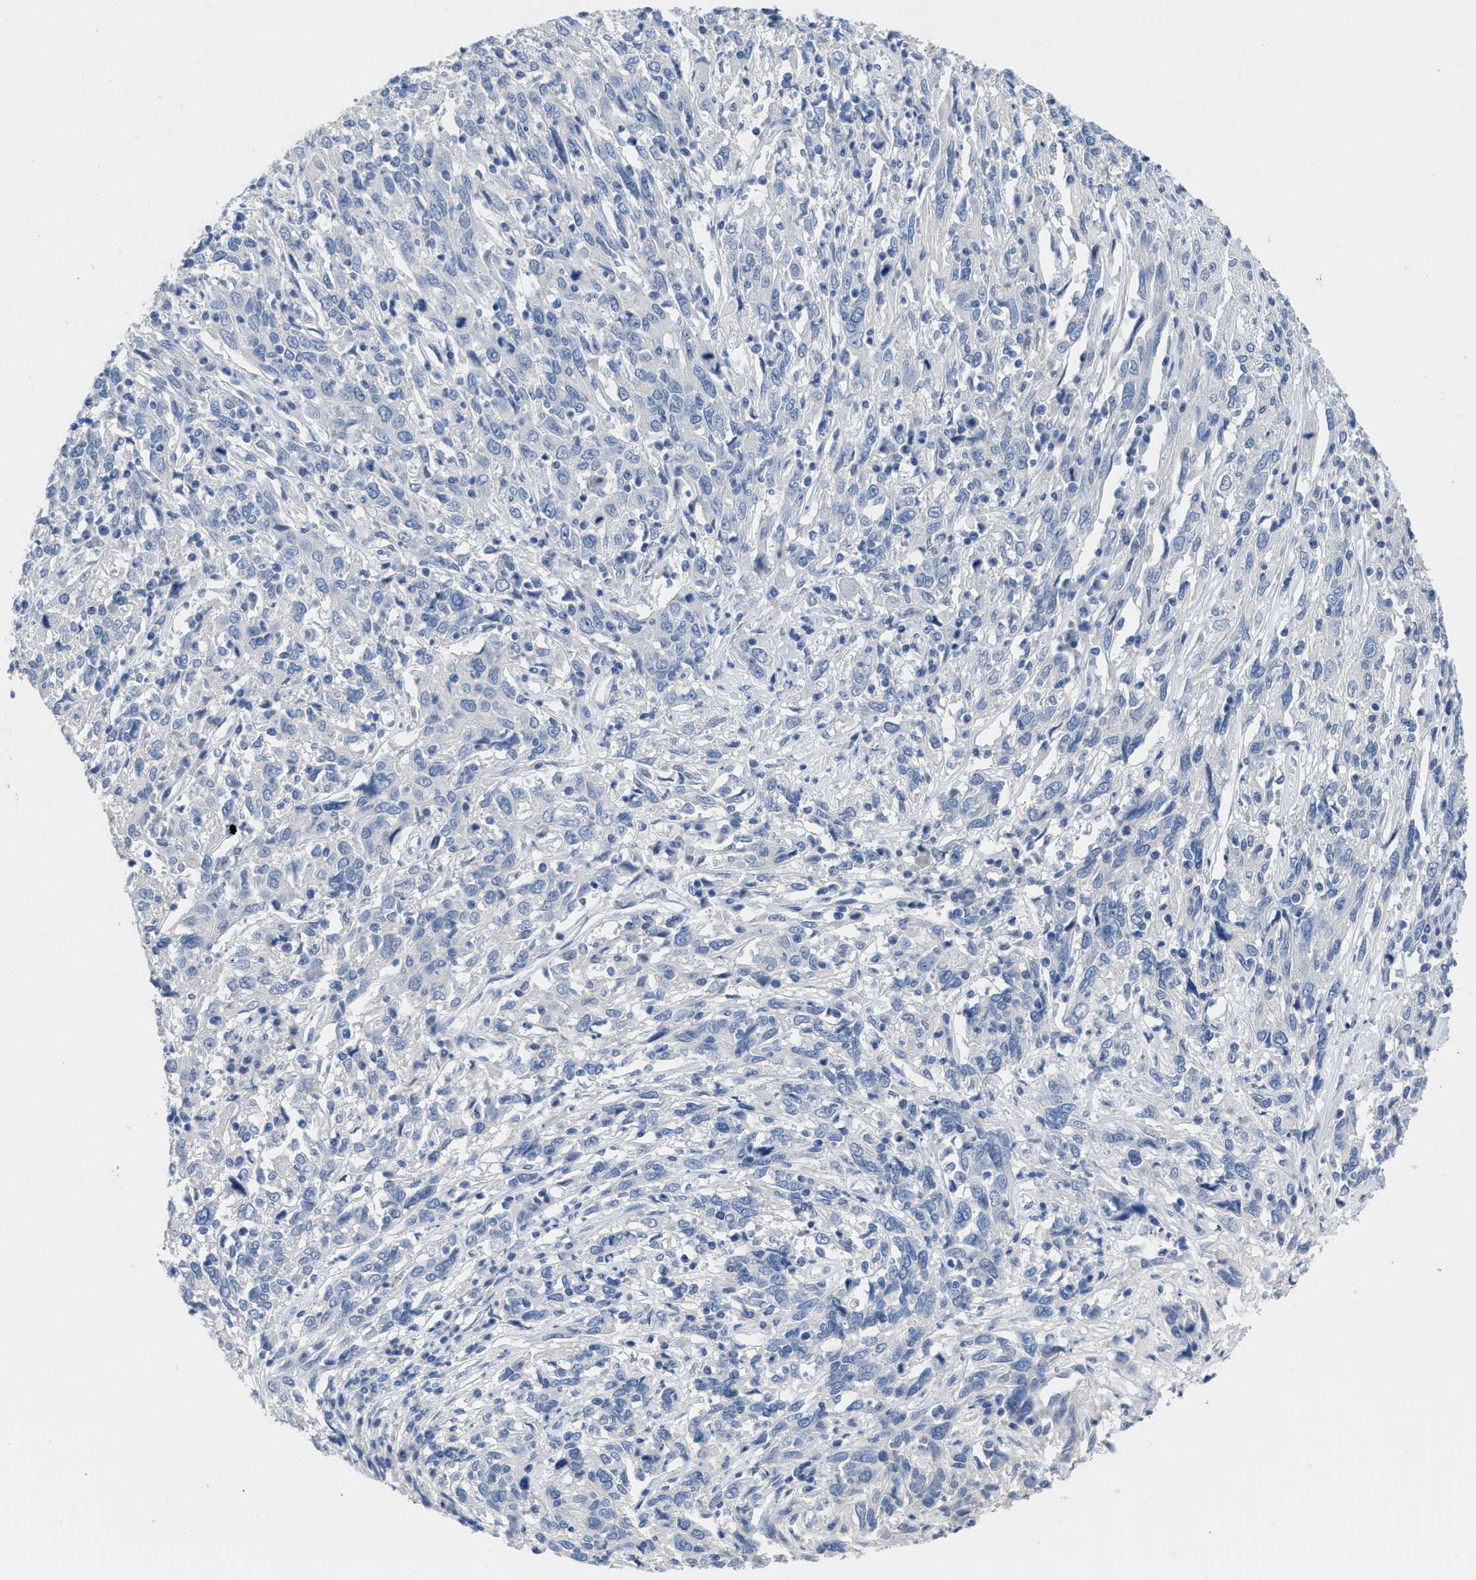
{"staining": {"intensity": "negative", "quantity": "none", "location": "none"}, "tissue": "cervical cancer", "cell_type": "Tumor cells", "image_type": "cancer", "snomed": [{"axis": "morphology", "description": "Squamous cell carcinoma, NOS"}, {"axis": "topography", "description": "Cervix"}], "caption": "DAB immunohistochemical staining of cervical cancer (squamous cell carcinoma) displays no significant expression in tumor cells.", "gene": "PYY", "patient": {"sex": "female", "age": 46}}